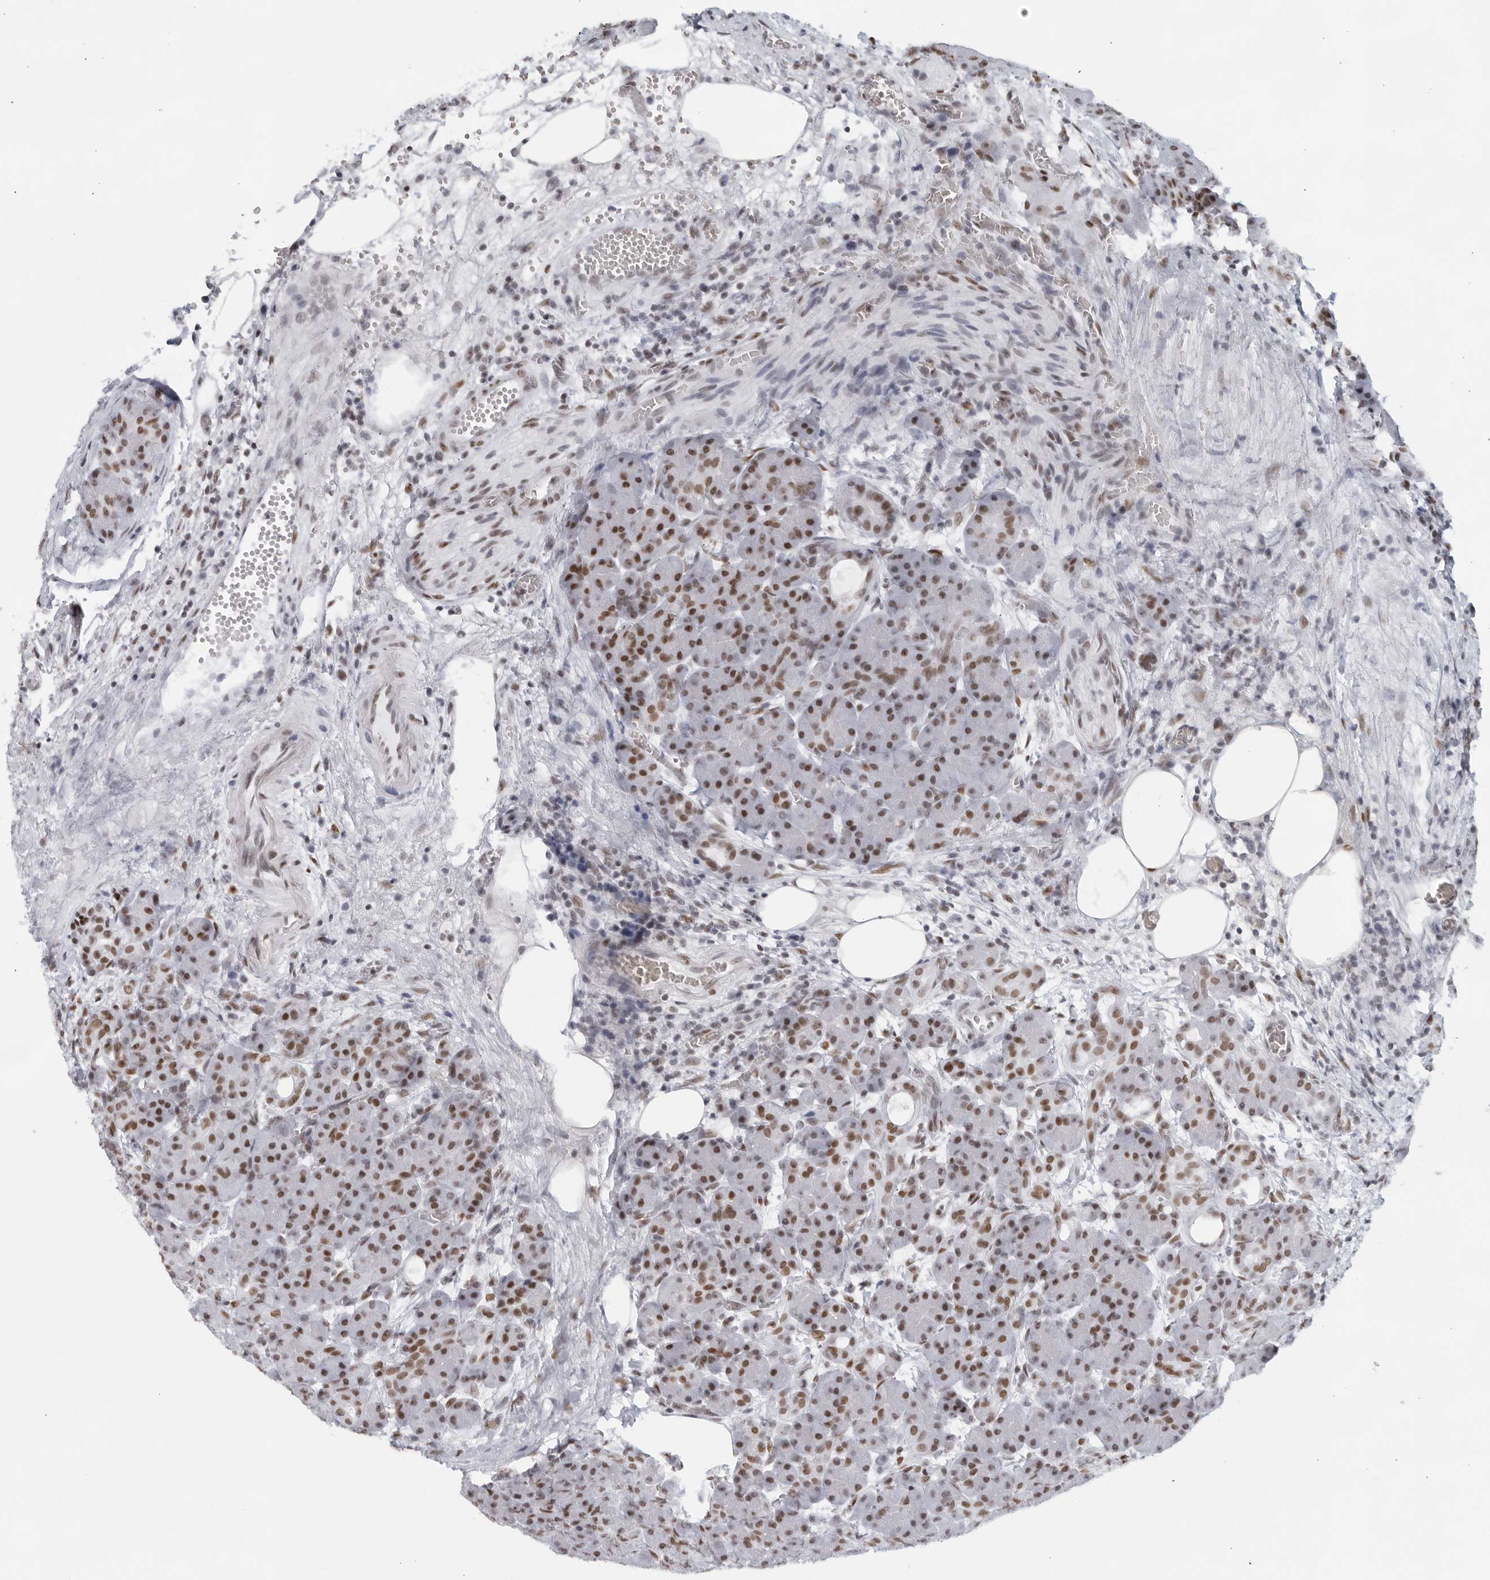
{"staining": {"intensity": "strong", "quantity": ">75%", "location": "nuclear"}, "tissue": "pancreas", "cell_type": "Exocrine glandular cells", "image_type": "normal", "snomed": [{"axis": "morphology", "description": "Normal tissue, NOS"}, {"axis": "topography", "description": "Pancreas"}], "caption": "Protein positivity by immunohistochemistry displays strong nuclear positivity in approximately >75% of exocrine glandular cells in normal pancreas. Immunohistochemistry (ihc) stains the protein in brown and the nuclei are stained blue.", "gene": "HP1BP3", "patient": {"sex": "male", "age": 63}}